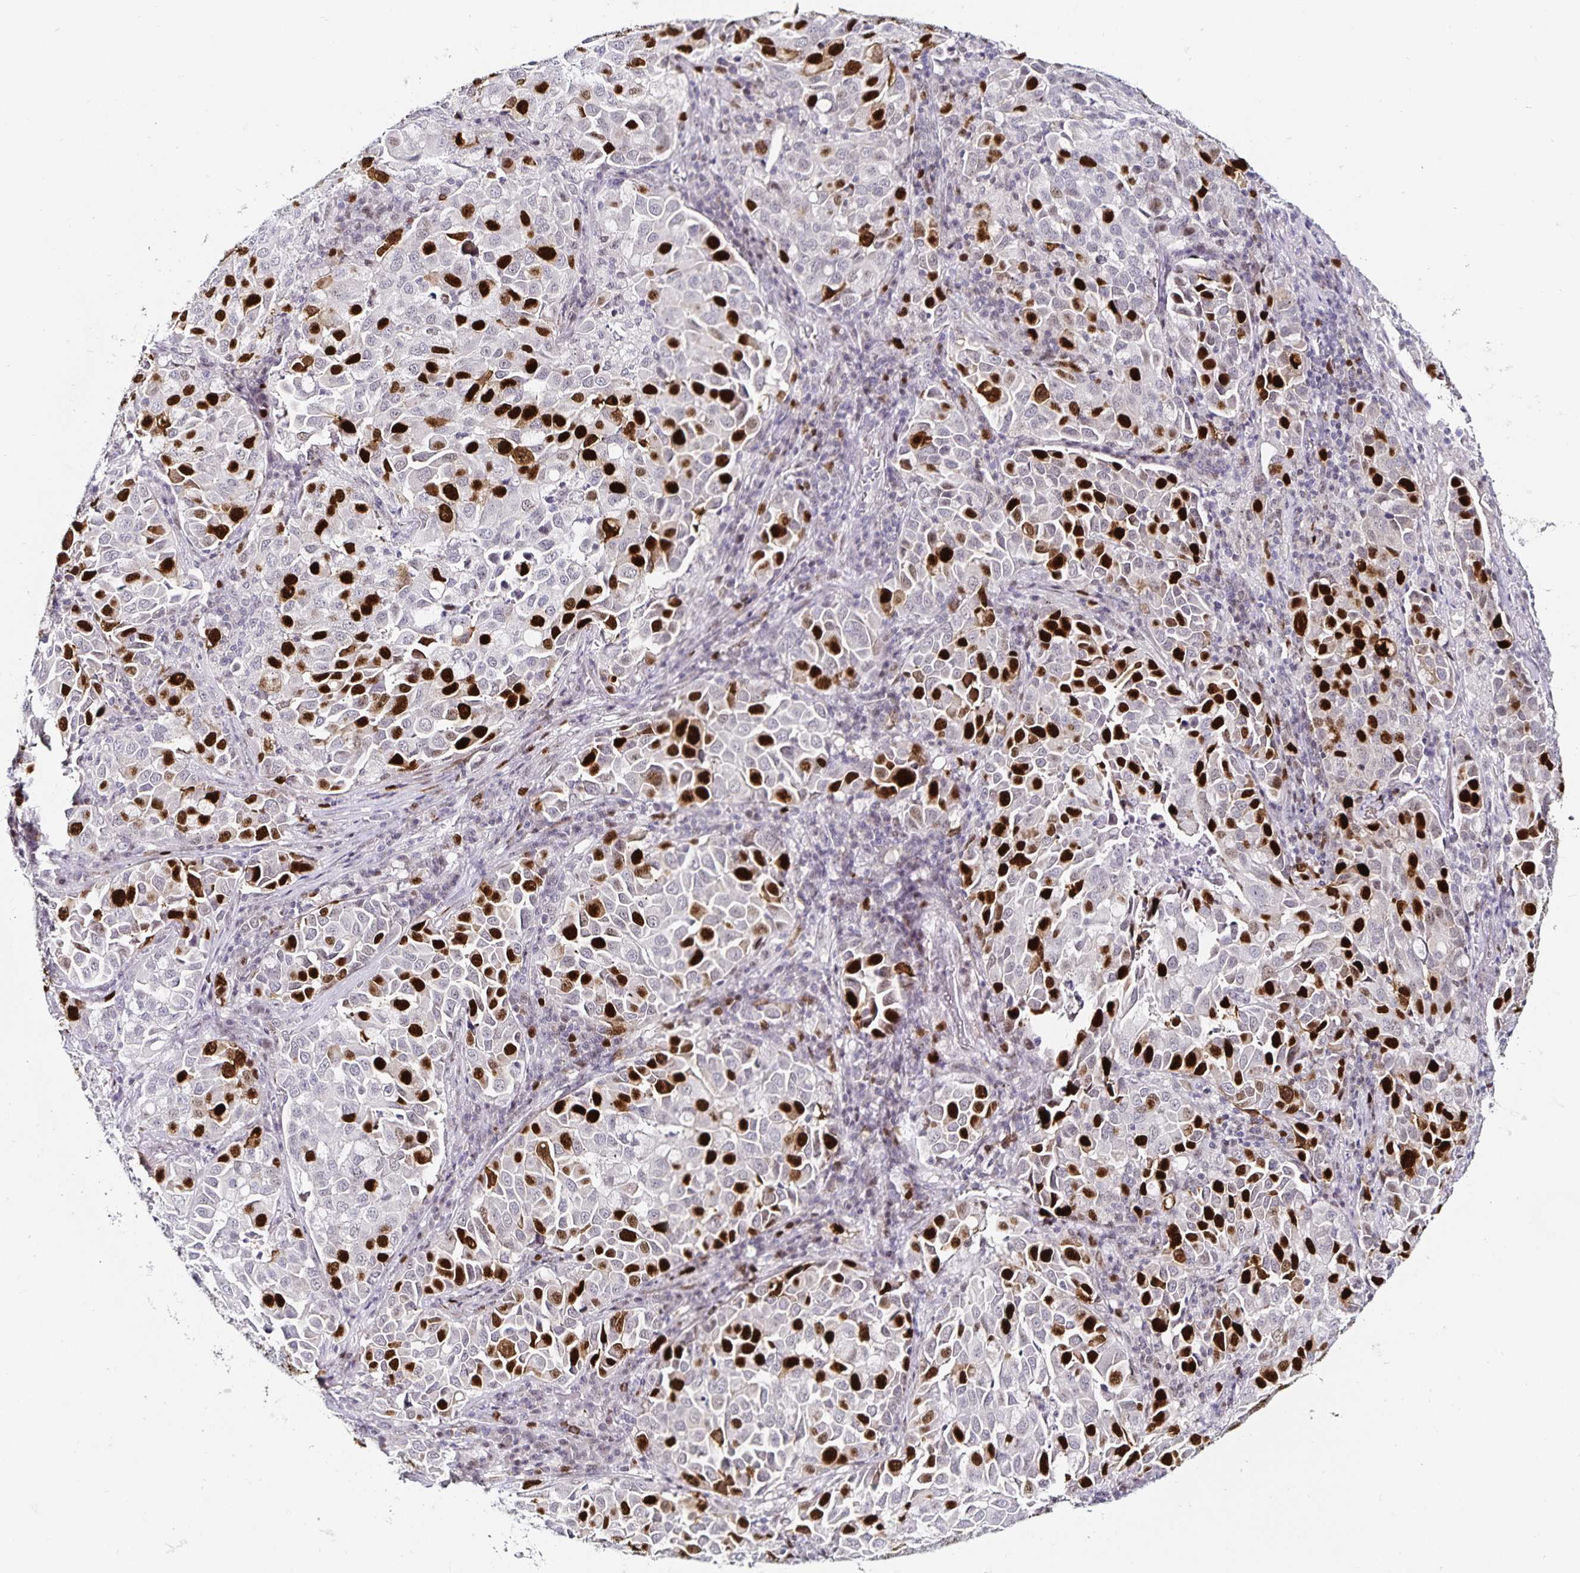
{"staining": {"intensity": "strong", "quantity": "25%-75%", "location": "nuclear"}, "tissue": "lung cancer", "cell_type": "Tumor cells", "image_type": "cancer", "snomed": [{"axis": "morphology", "description": "Adenocarcinoma, NOS"}, {"axis": "morphology", "description": "Adenocarcinoma, metastatic, NOS"}, {"axis": "topography", "description": "Lymph node"}, {"axis": "topography", "description": "Lung"}], "caption": "Lung metastatic adenocarcinoma was stained to show a protein in brown. There is high levels of strong nuclear expression in approximately 25%-75% of tumor cells.", "gene": "ANLN", "patient": {"sex": "female", "age": 65}}